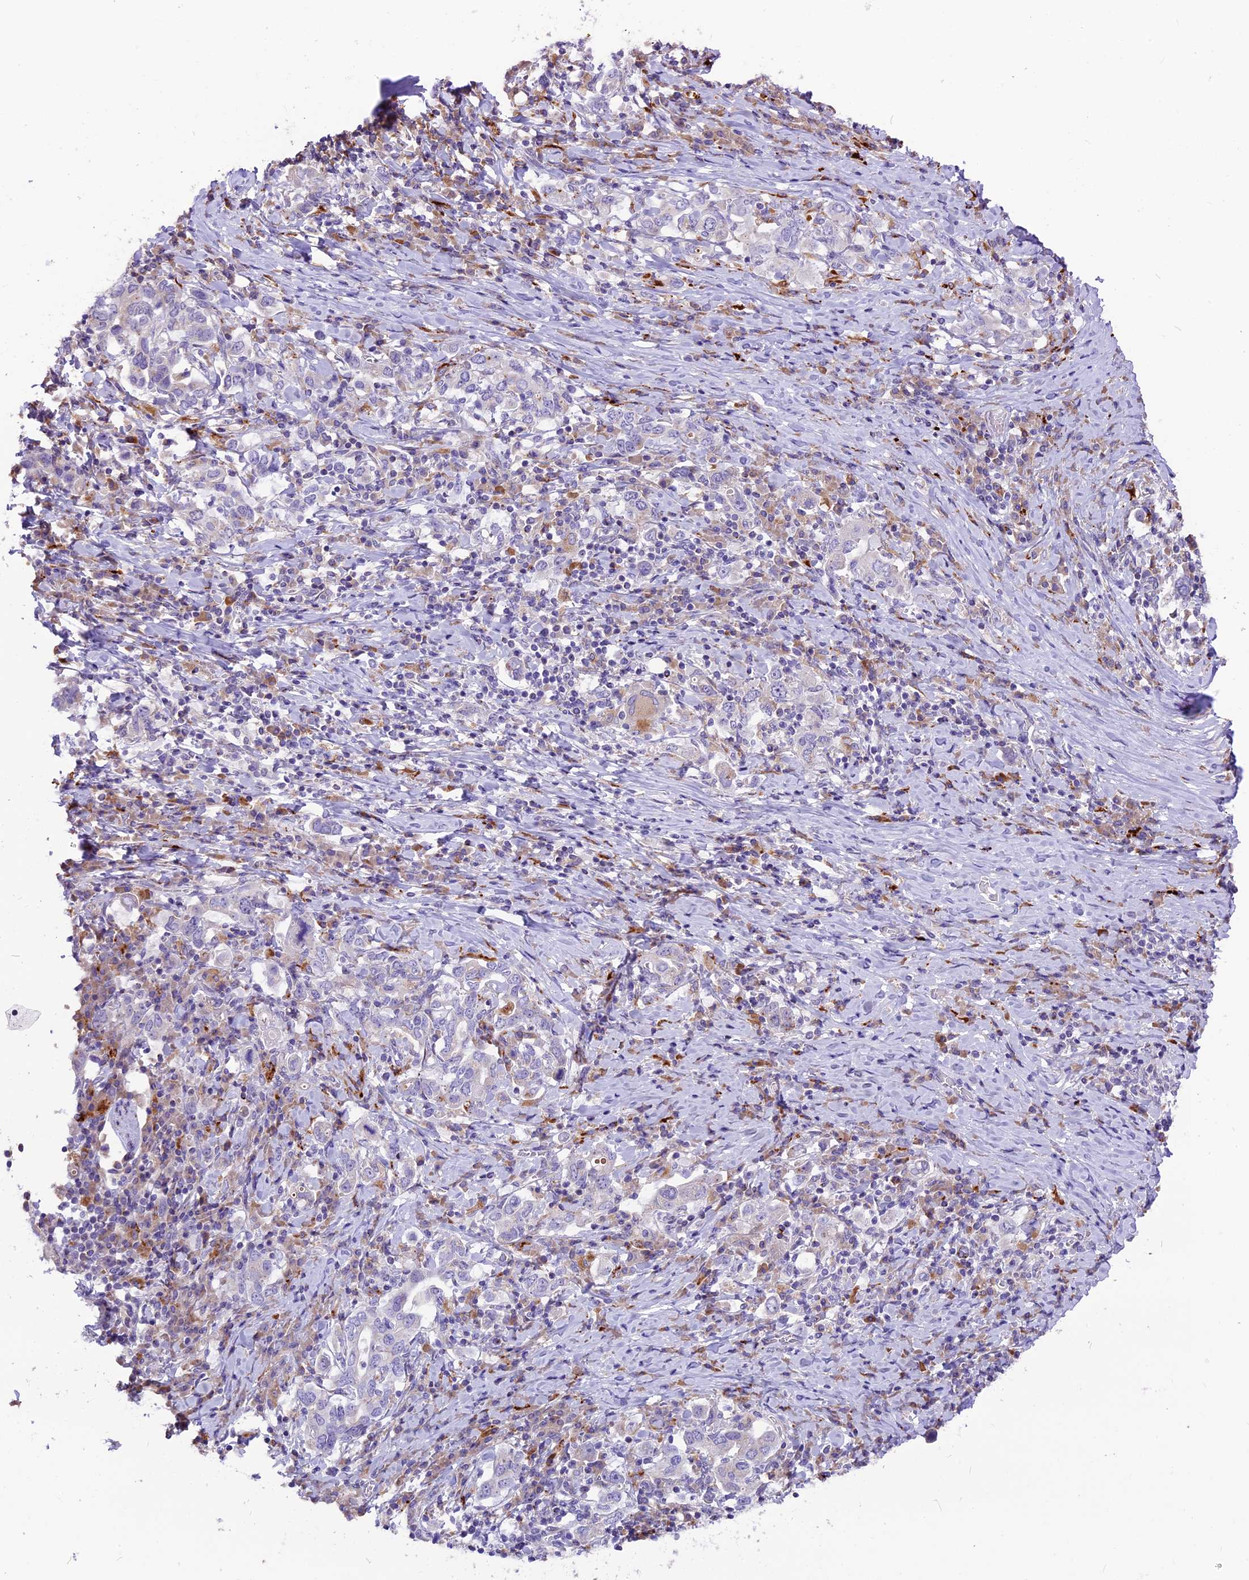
{"staining": {"intensity": "negative", "quantity": "none", "location": "none"}, "tissue": "stomach cancer", "cell_type": "Tumor cells", "image_type": "cancer", "snomed": [{"axis": "morphology", "description": "Adenocarcinoma, NOS"}, {"axis": "topography", "description": "Stomach, upper"}, {"axis": "topography", "description": "Stomach"}], "caption": "Tumor cells are negative for protein expression in human stomach cancer. (Stains: DAB IHC with hematoxylin counter stain, Microscopy: brightfield microscopy at high magnification).", "gene": "THRSP", "patient": {"sex": "male", "age": 62}}